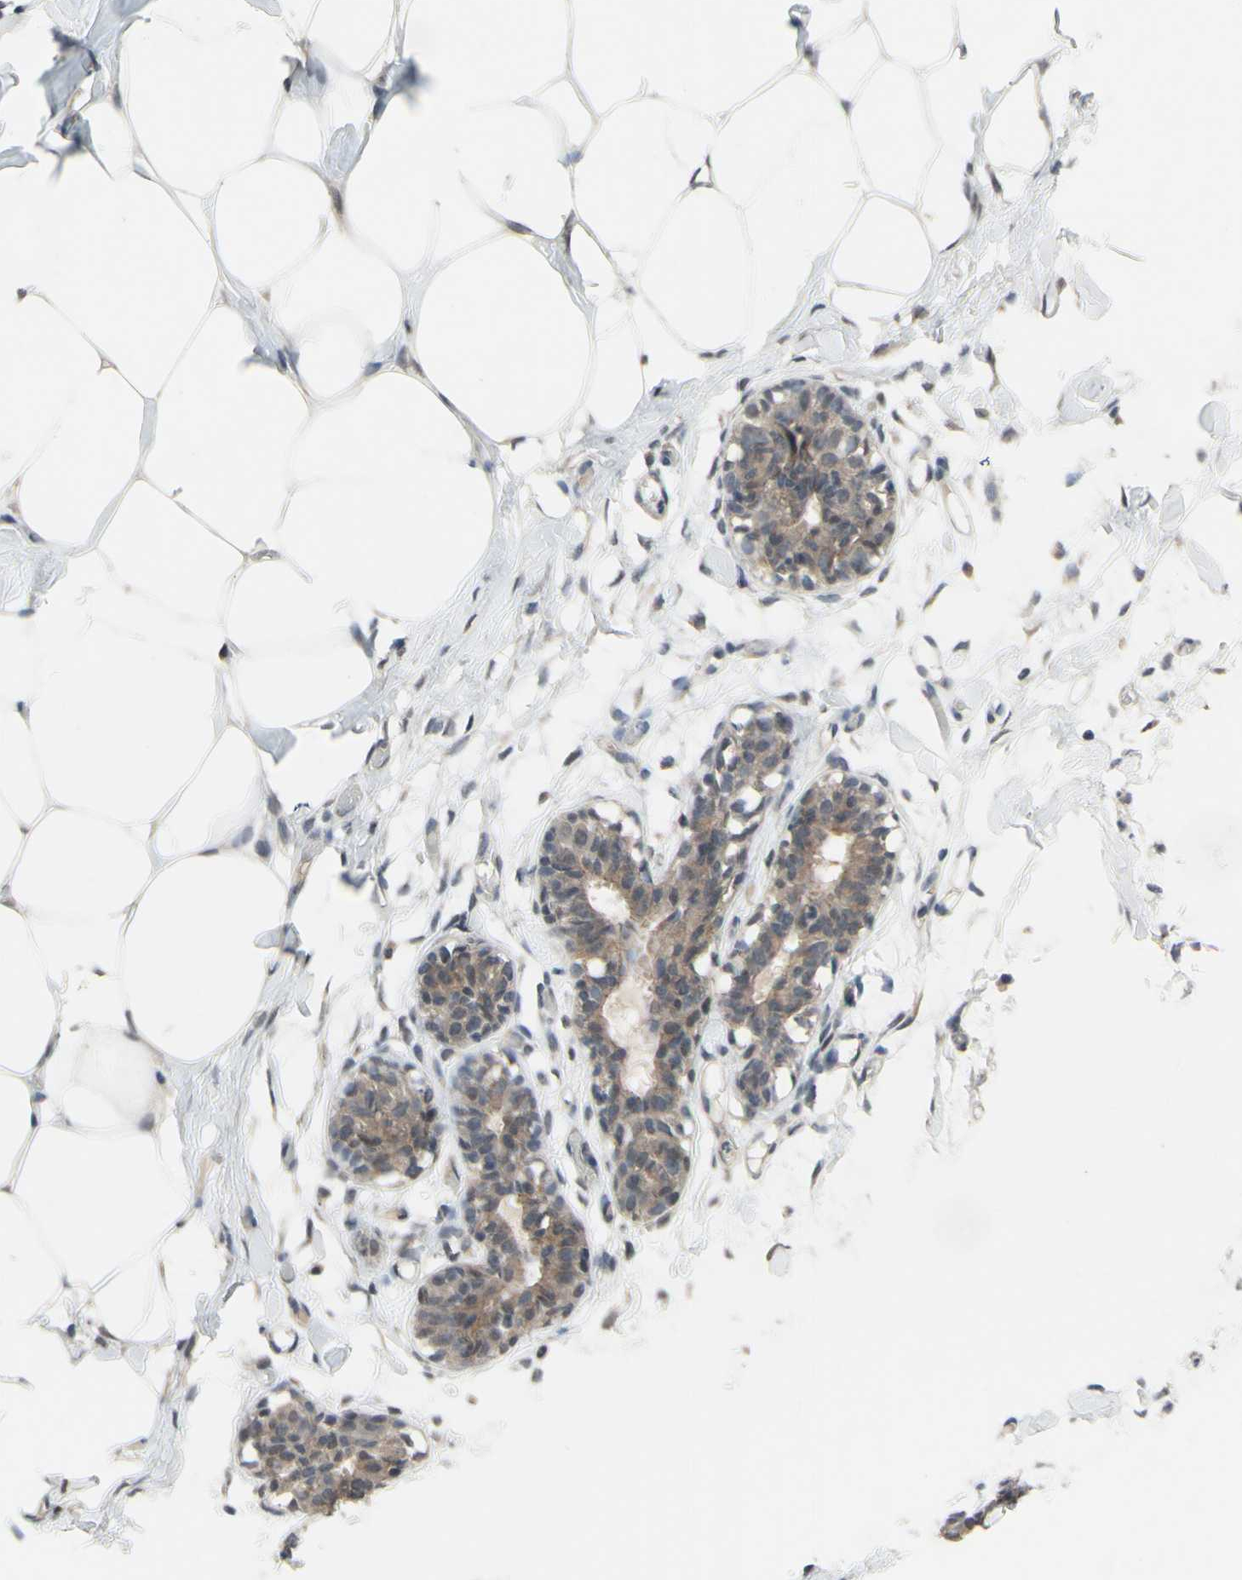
{"staining": {"intensity": "negative", "quantity": "none", "location": "none"}, "tissue": "adipose tissue", "cell_type": "Adipocytes", "image_type": "normal", "snomed": [{"axis": "morphology", "description": "Normal tissue, NOS"}, {"axis": "topography", "description": "Breast"}, {"axis": "topography", "description": "Adipose tissue"}], "caption": "Adipocytes show no significant positivity in unremarkable adipose tissue. (Immunohistochemistry (ihc), brightfield microscopy, high magnification).", "gene": "CDCP1", "patient": {"sex": "female", "age": 25}}